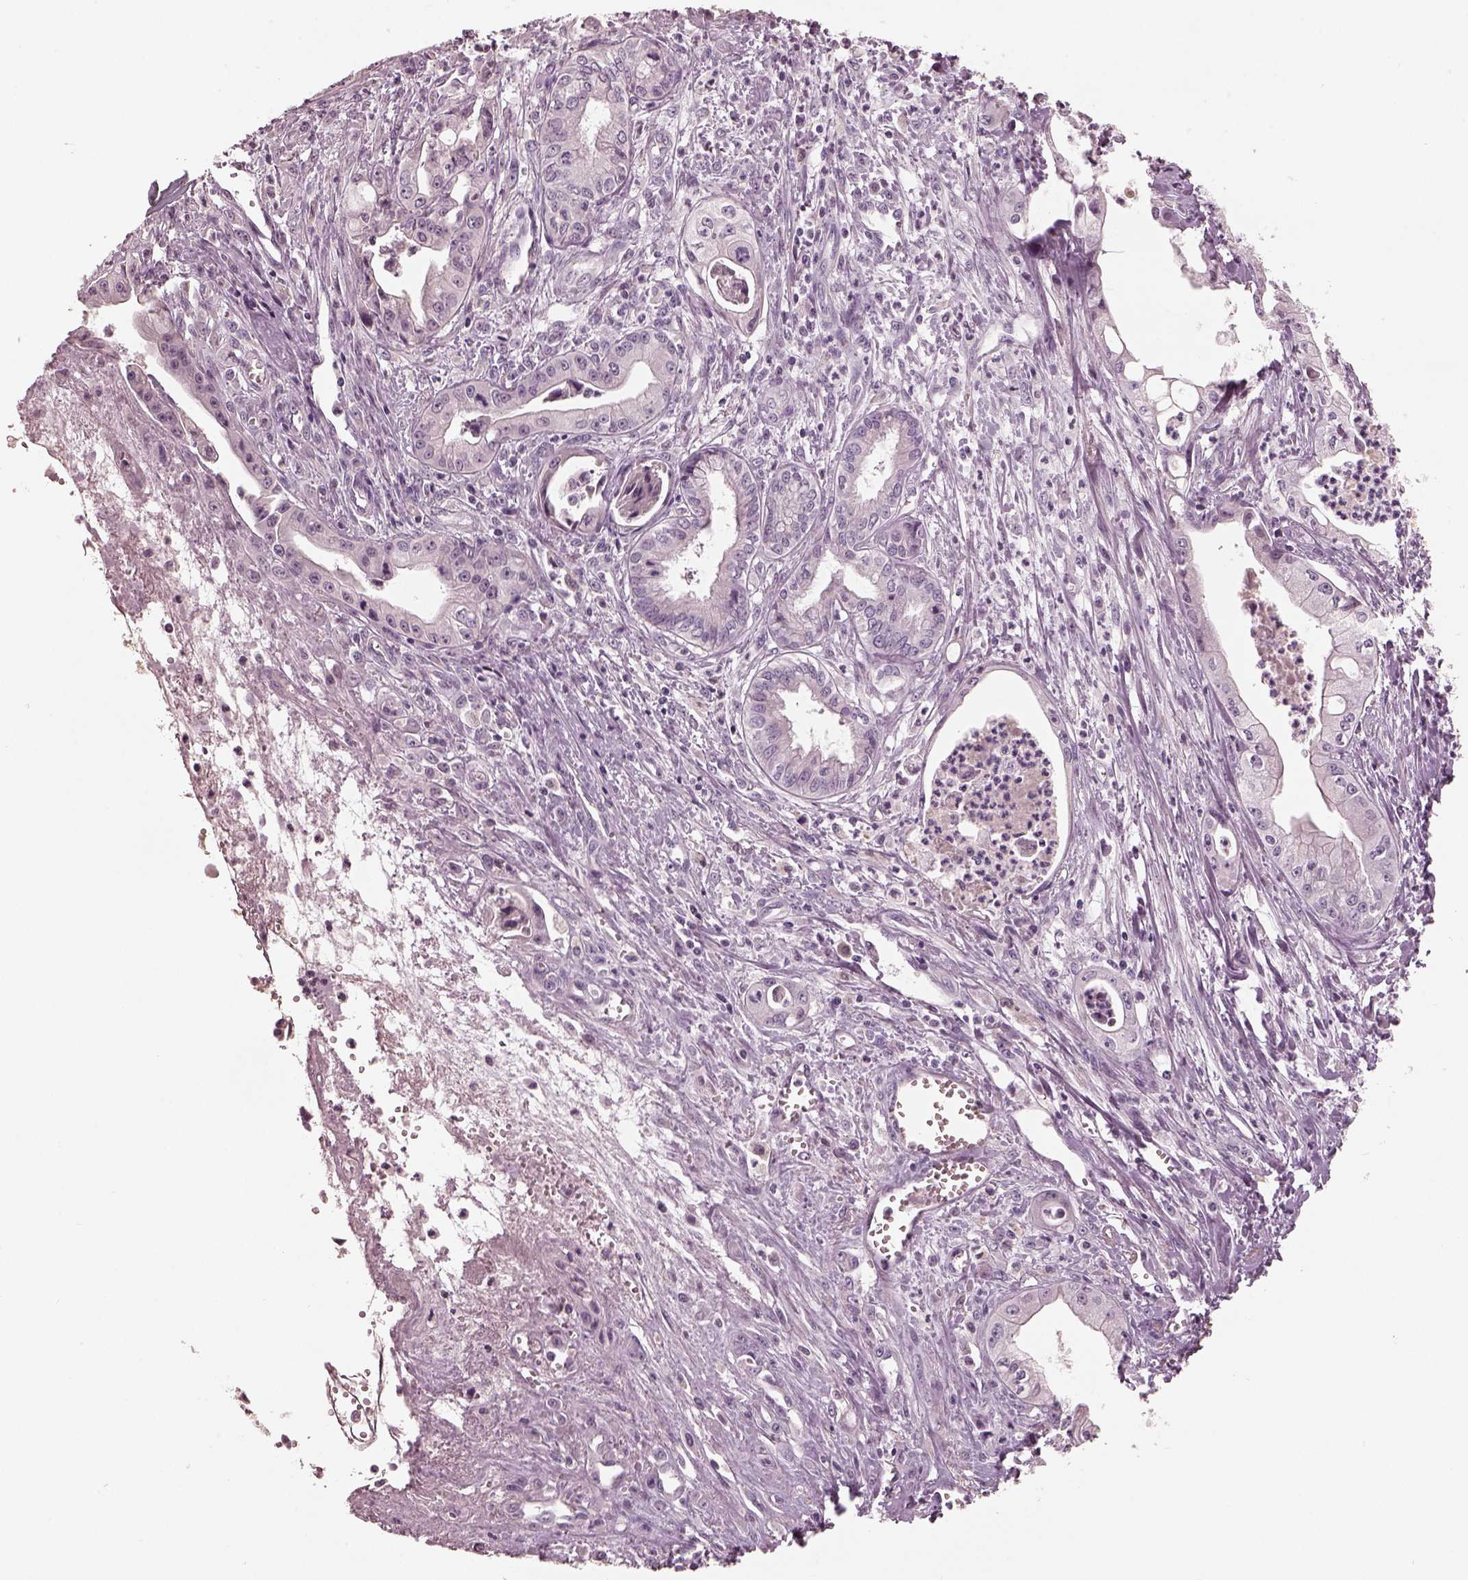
{"staining": {"intensity": "negative", "quantity": "none", "location": "none"}, "tissue": "pancreatic cancer", "cell_type": "Tumor cells", "image_type": "cancer", "snomed": [{"axis": "morphology", "description": "Adenocarcinoma, NOS"}, {"axis": "topography", "description": "Pancreas"}], "caption": "A photomicrograph of pancreatic cancer stained for a protein exhibits no brown staining in tumor cells. (DAB (3,3'-diaminobenzidine) IHC visualized using brightfield microscopy, high magnification).", "gene": "MIA", "patient": {"sex": "female", "age": 65}}